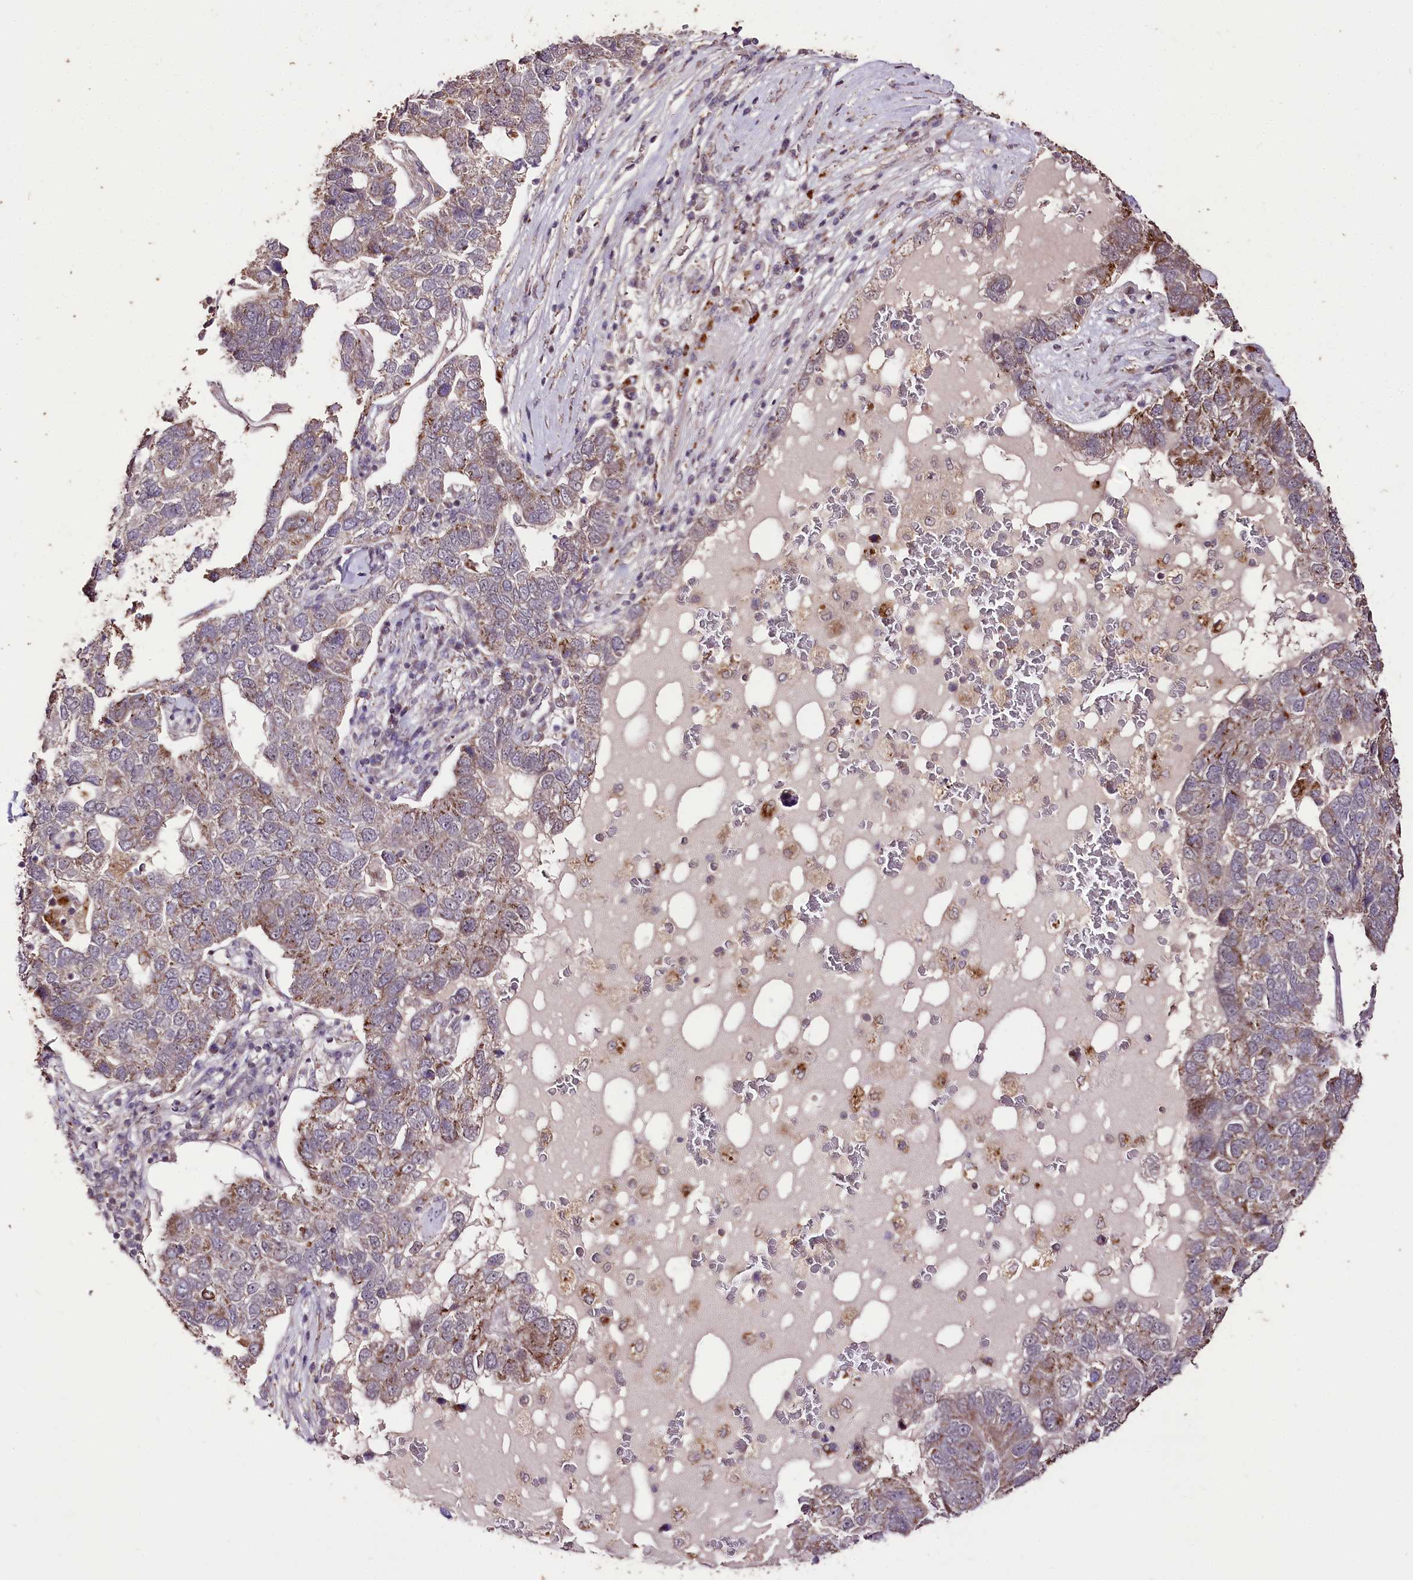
{"staining": {"intensity": "moderate", "quantity": ">75%", "location": "cytoplasmic/membranous"}, "tissue": "pancreatic cancer", "cell_type": "Tumor cells", "image_type": "cancer", "snomed": [{"axis": "morphology", "description": "Adenocarcinoma, NOS"}, {"axis": "topography", "description": "Pancreas"}], "caption": "High-power microscopy captured an immunohistochemistry photomicrograph of pancreatic cancer (adenocarcinoma), revealing moderate cytoplasmic/membranous positivity in approximately >75% of tumor cells. The staining was performed using DAB (3,3'-diaminobenzidine) to visualize the protein expression in brown, while the nuclei were stained in blue with hematoxylin (Magnification: 20x).", "gene": "CARD19", "patient": {"sex": "female", "age": 61}}